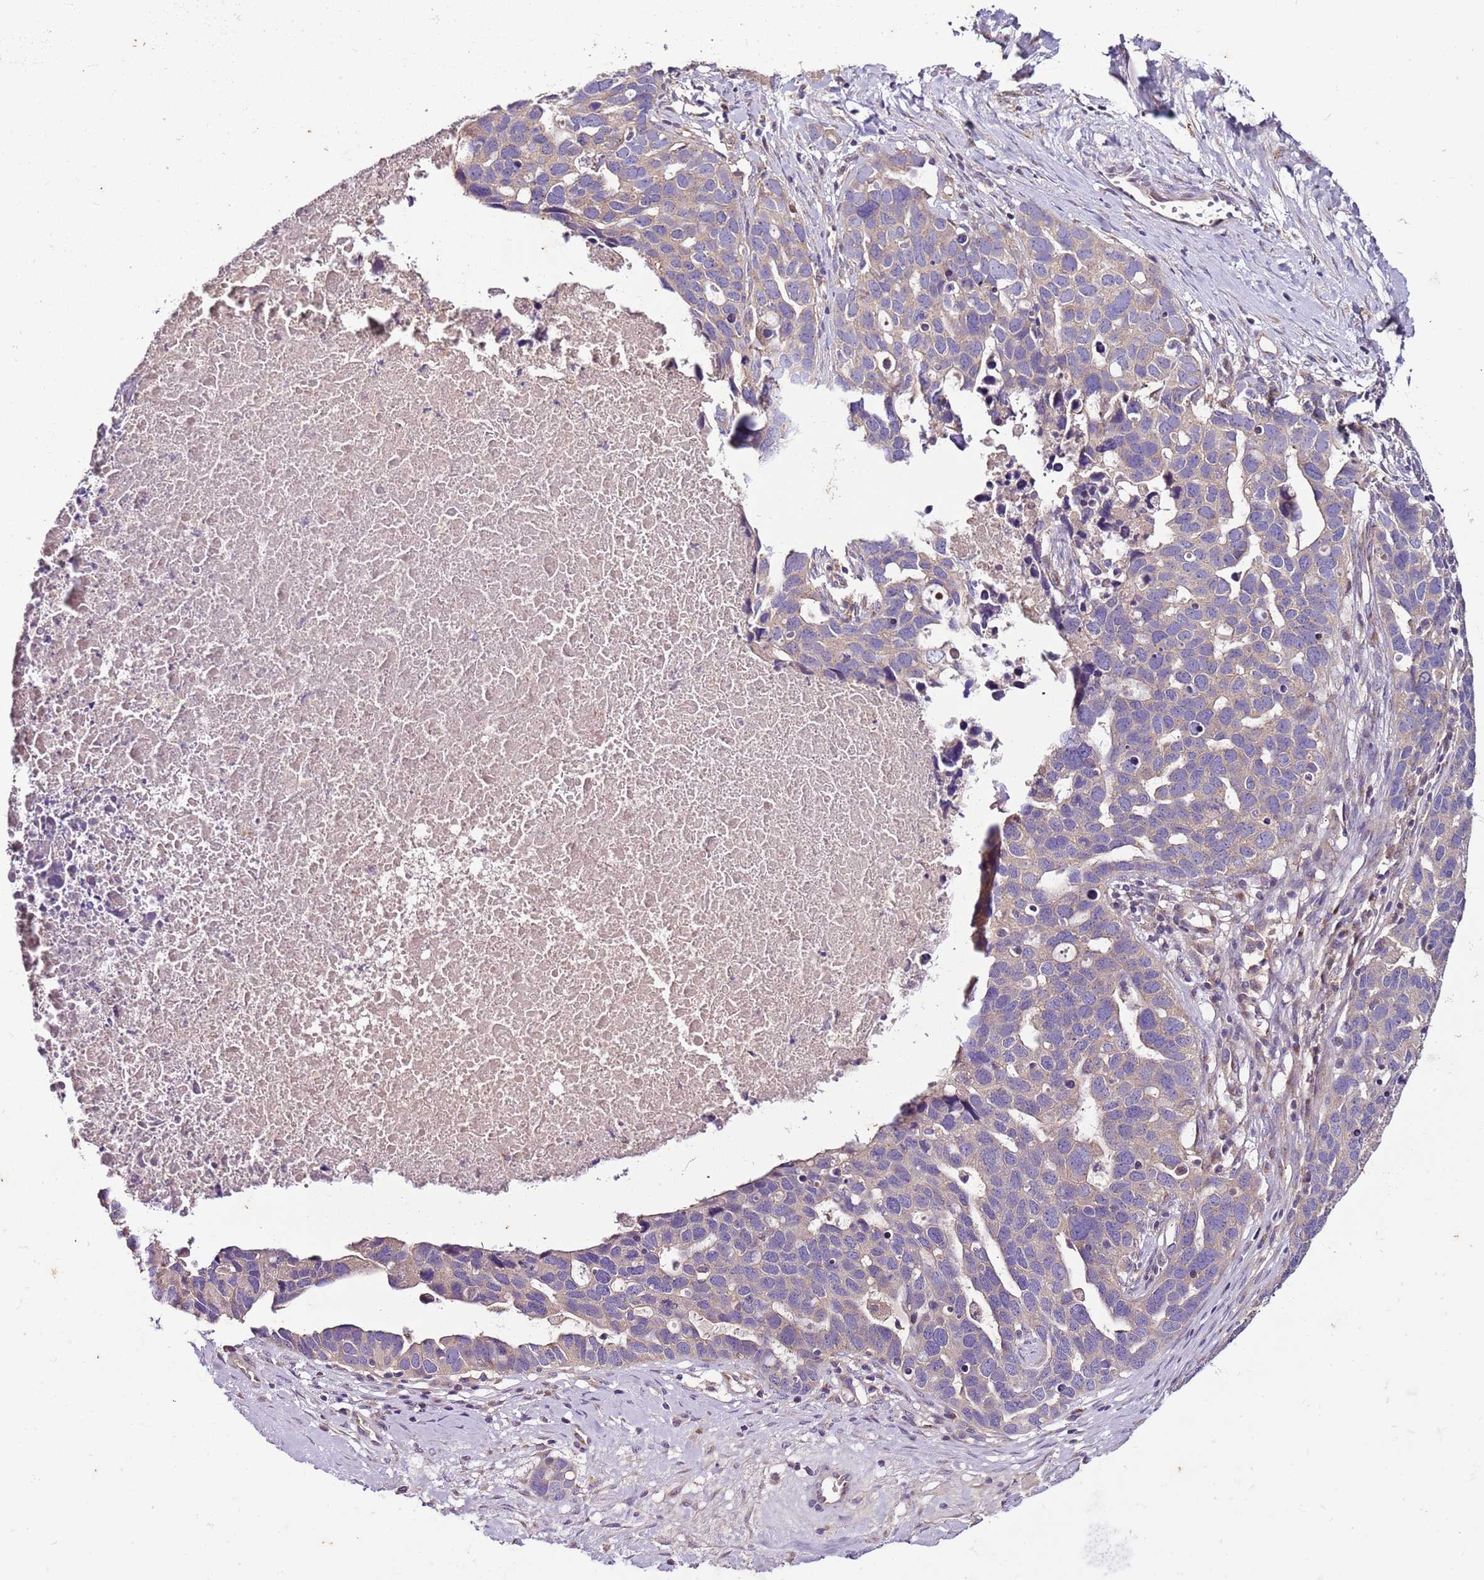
{"staining": {"intensity": "negative", "quantity": "none", "location": "none"}, "tissue": "ovarian cancer", "cell_type": "Tumor cells", "image_type": "cancer", "snomed": [{"axis": "morphology", "description": "Cystadenocarcinoma, serous, NOS"}, {"axis": "topography", "description": "Ovary"}], "caption": "Immunohistochemistry of human ovarian cancer shows no positivity in tumor cells.", "gene": "FAM20A", "patient": {"sex": "female", "age": 54}}